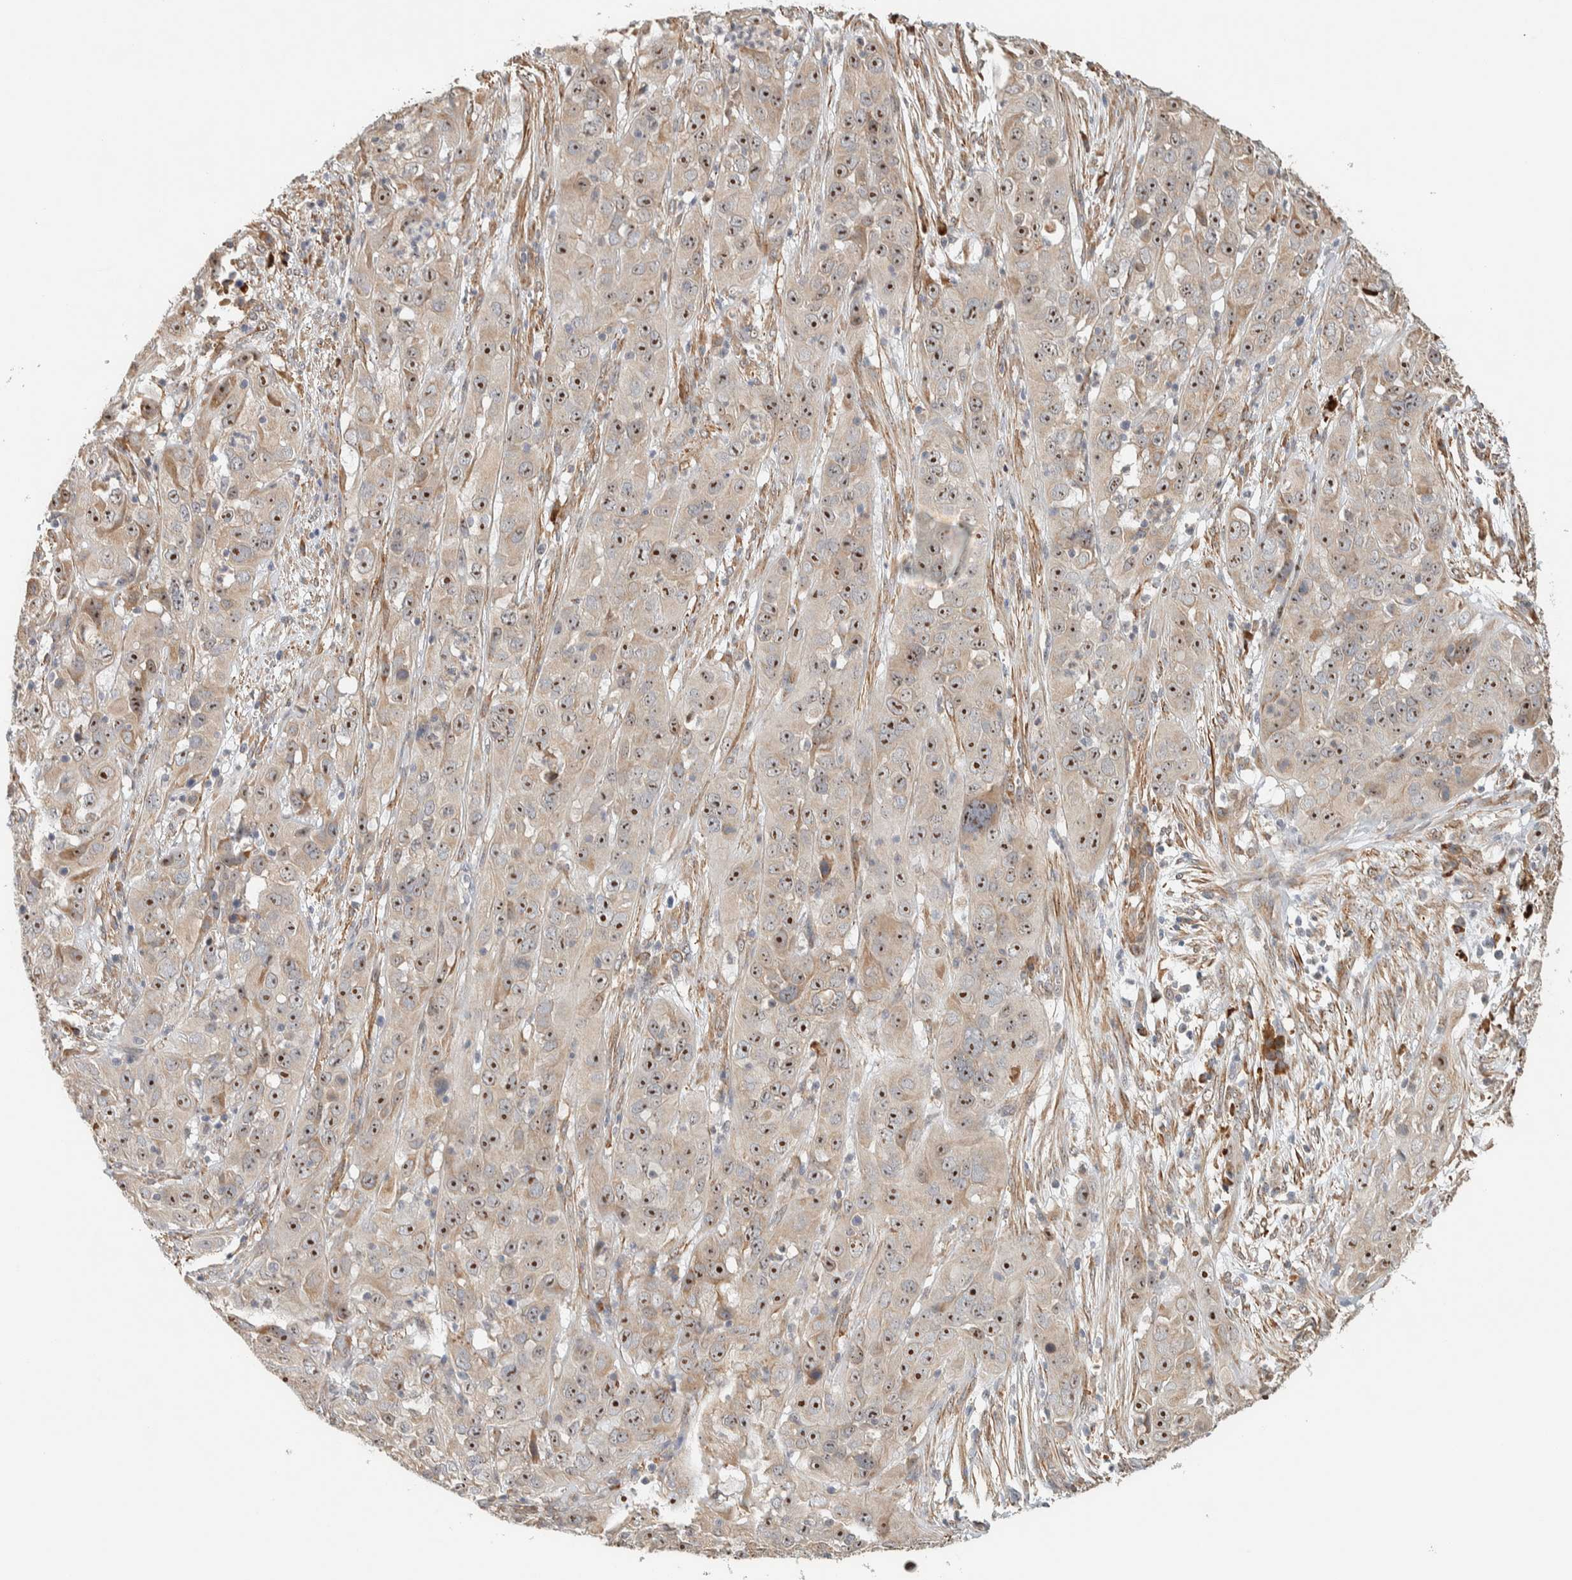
{"staining": {"intensity": "moderate", "quantity": ">75%", "location": "nuclear"}, "tissue": "cervical cancer", "cell_type": "Tumor cells", "image_type": "cancer", "snomed": [{"axis": "morphology", "description": "Squamous cell carcinoma, NOS"}, {"axis": "topography", "description": "Cervix"}], "caption": "Human cervical cancer (squamous cell carcinoma) stained for a protein (brown) demonstrates moderate nuclear positive expression in about >75% of tumor cells.", "gene": "KLHL40", "patient": {"sex": "female", "age": 32}}